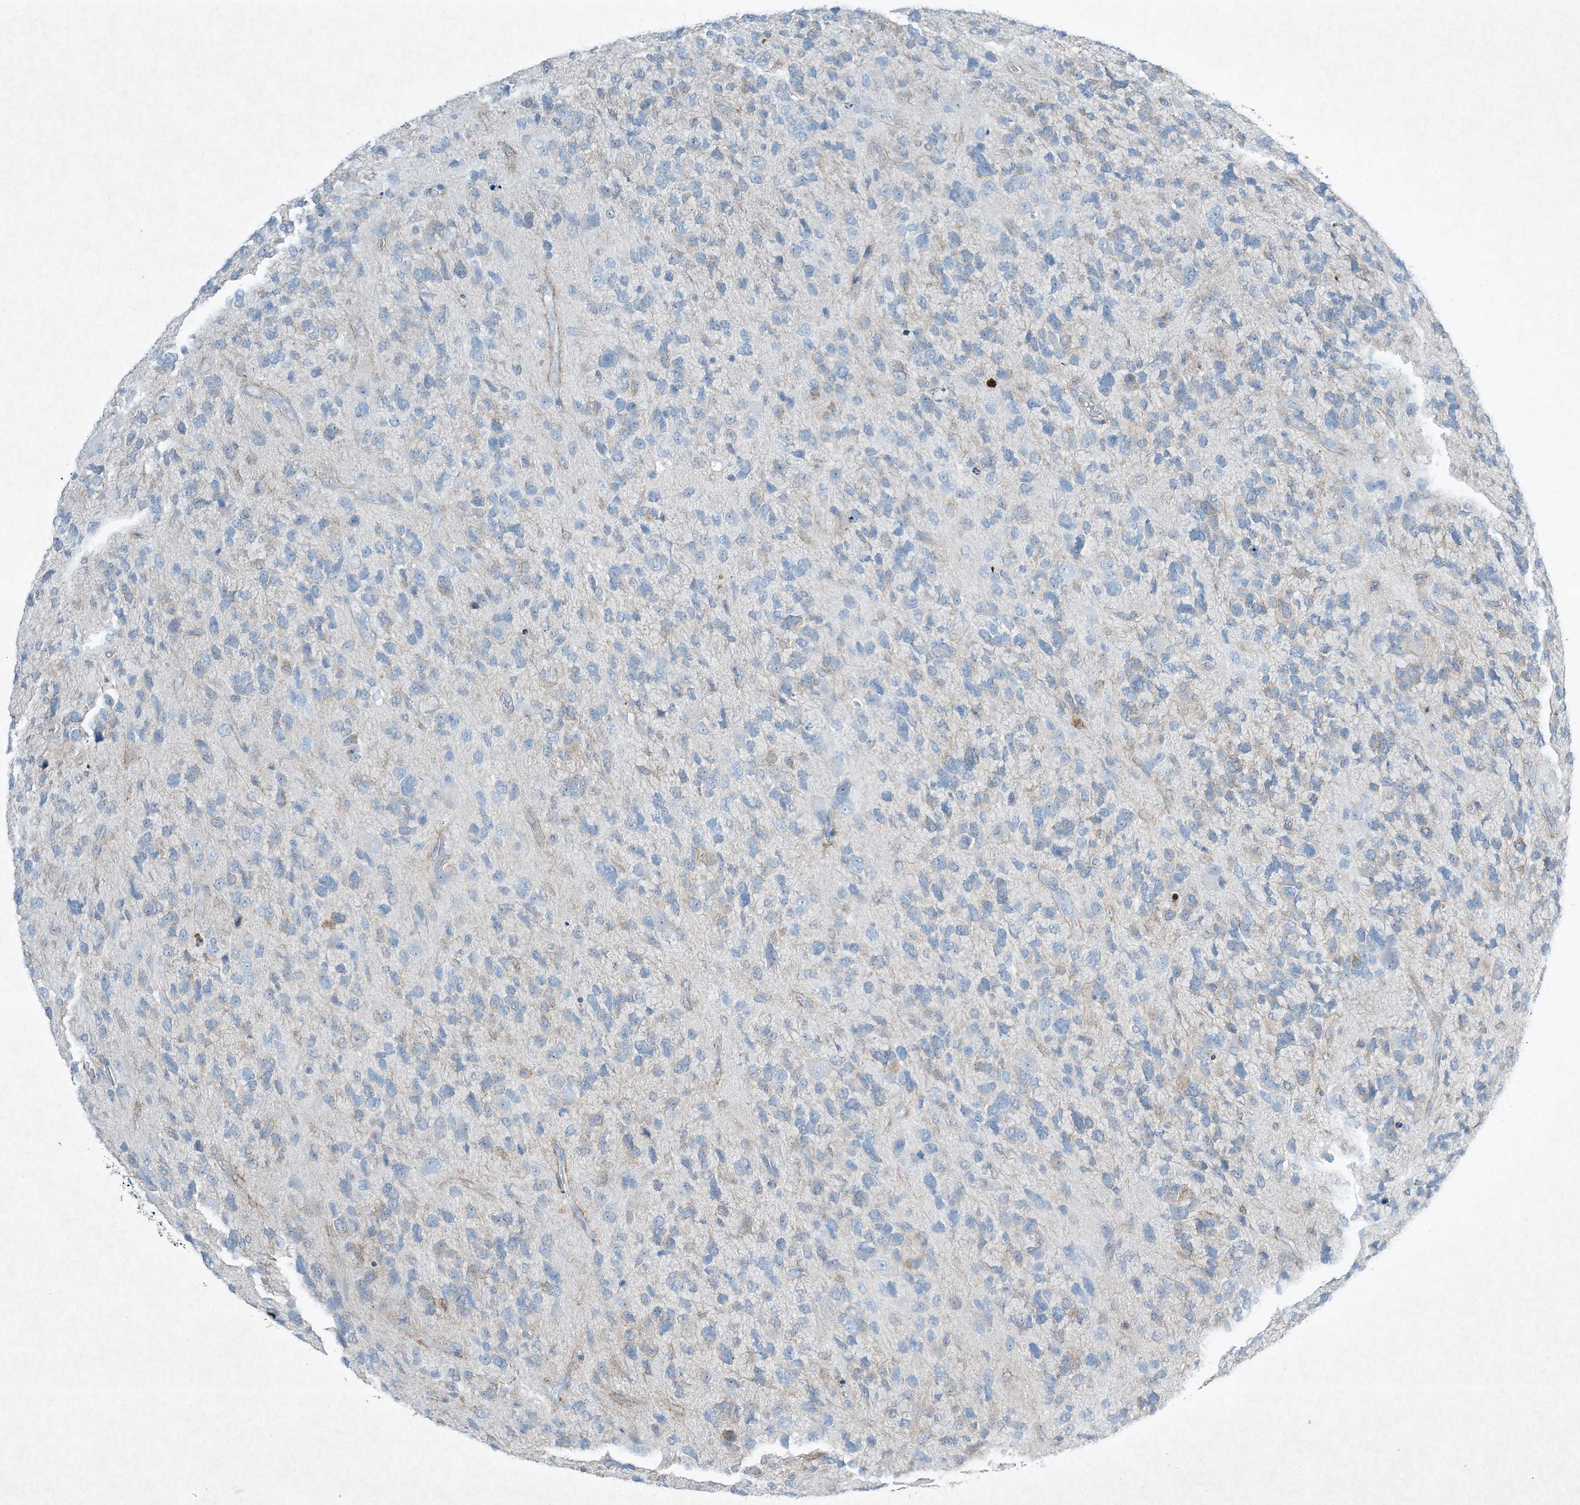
{"staining": {"intensity": "negative", "quantity": "none", "location": "none"}, "tissue": "glioma", "cell_type": "Tumor cells", "image_type": "cancer", "snomed": [{"axis": "morphology", "description": "Glioma, malignant, High grade"}, {"axis": "topography", "description": "Brain"}], "caption": "The histopathology image displays no staining of tumor cells in high-grade glioma (malignant). (DAB immunohistochemistry with hematoxylin counter stain).", "gene": "PGM5", "patient": {"sex": "female", "age": 58}}